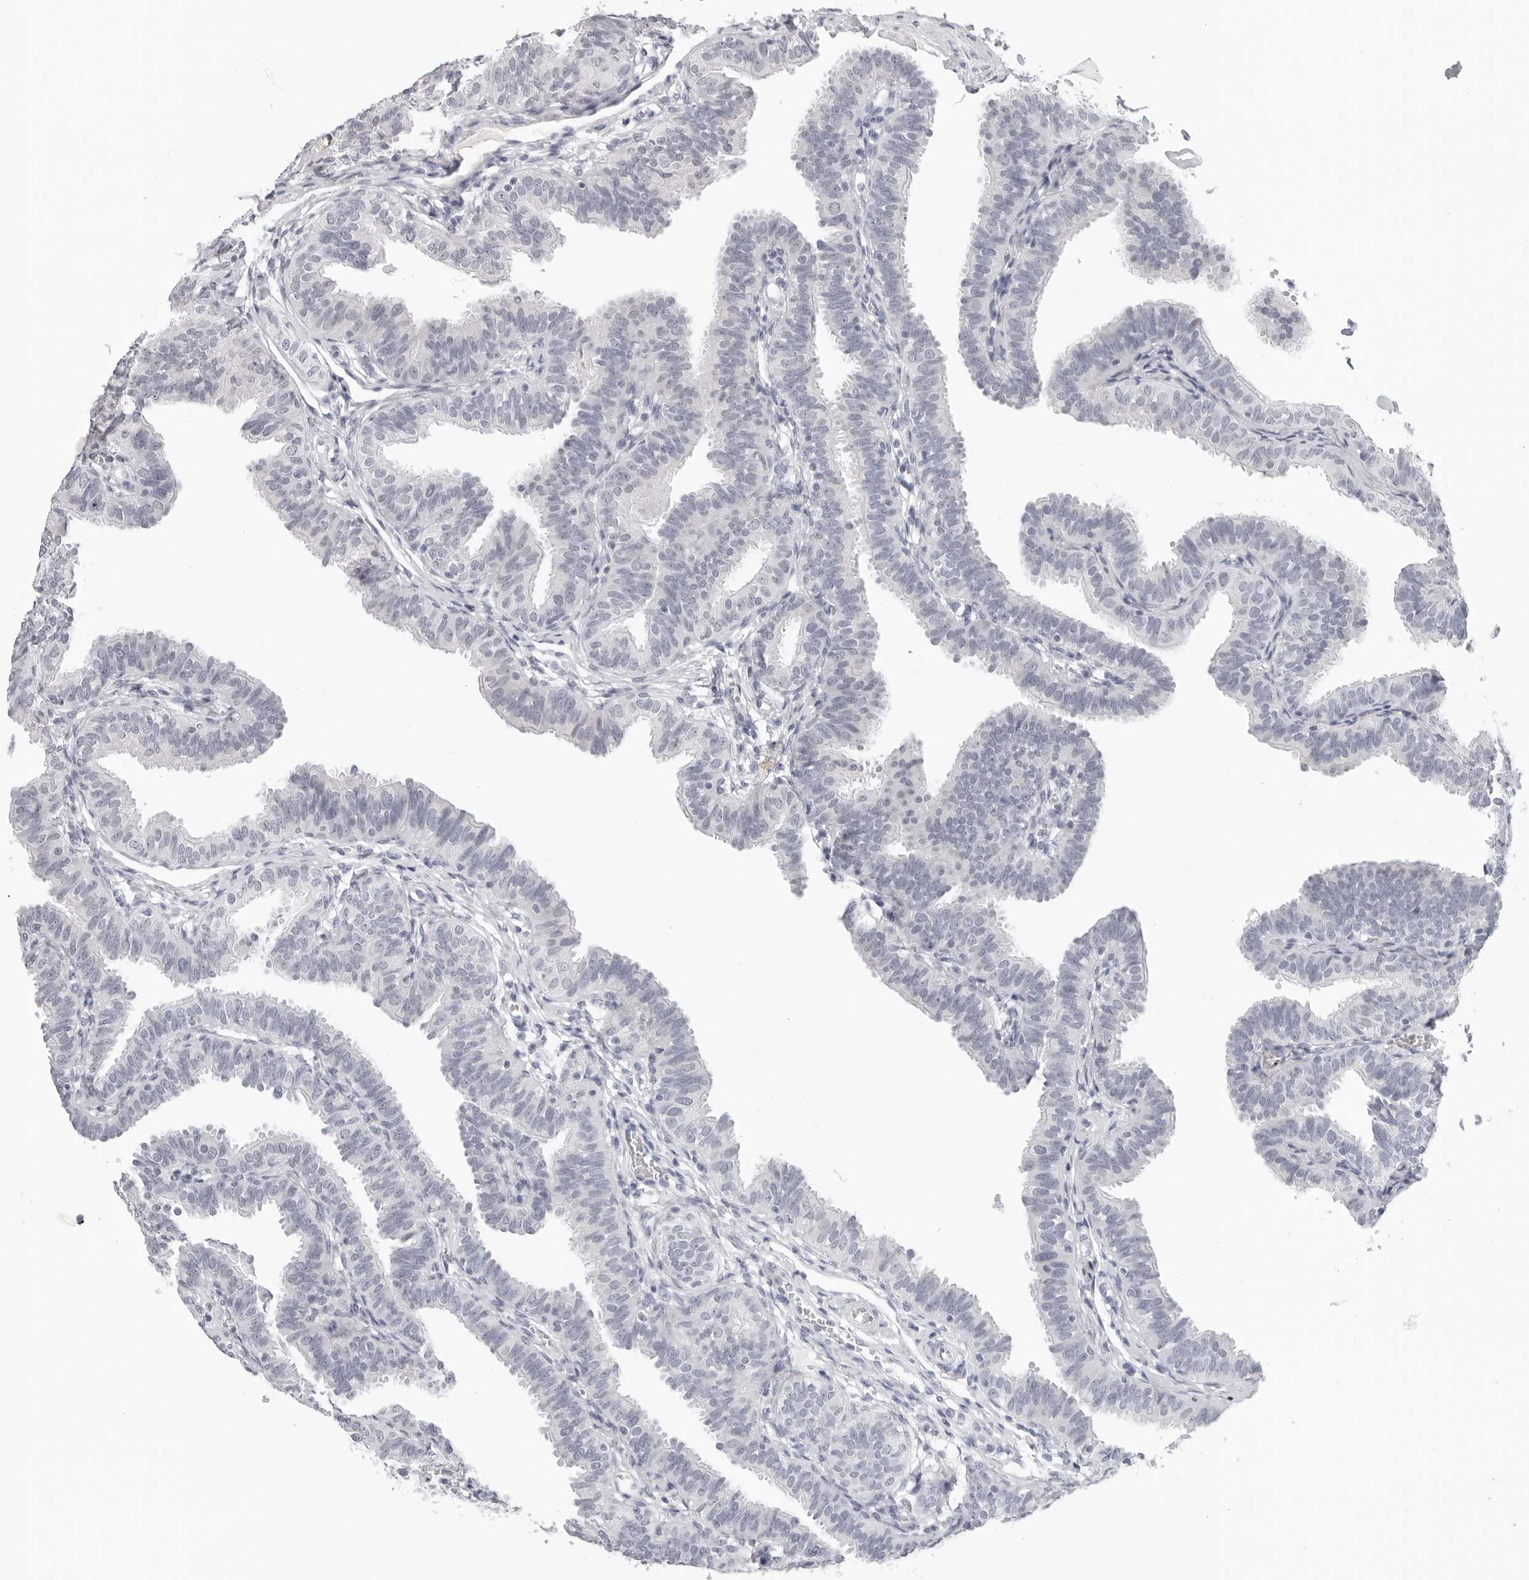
{"staining": {"intensity": "negative", "quantity": "none", "location": "none"}, "tissue": "fallopian tube", "cell_type": "Glandular cells", "image_type": "normal", "snomed": [{"axis": "morphology", "description": "Normal tissue, NOS"}, {"axis": "topography", "description": "Fallopian tube"}], "caption": "The micrograph displays no staining of glandular cells in benign fallopian tube.", "gene": "EDN2", "patient": {"sex": "female", "age": 35}}